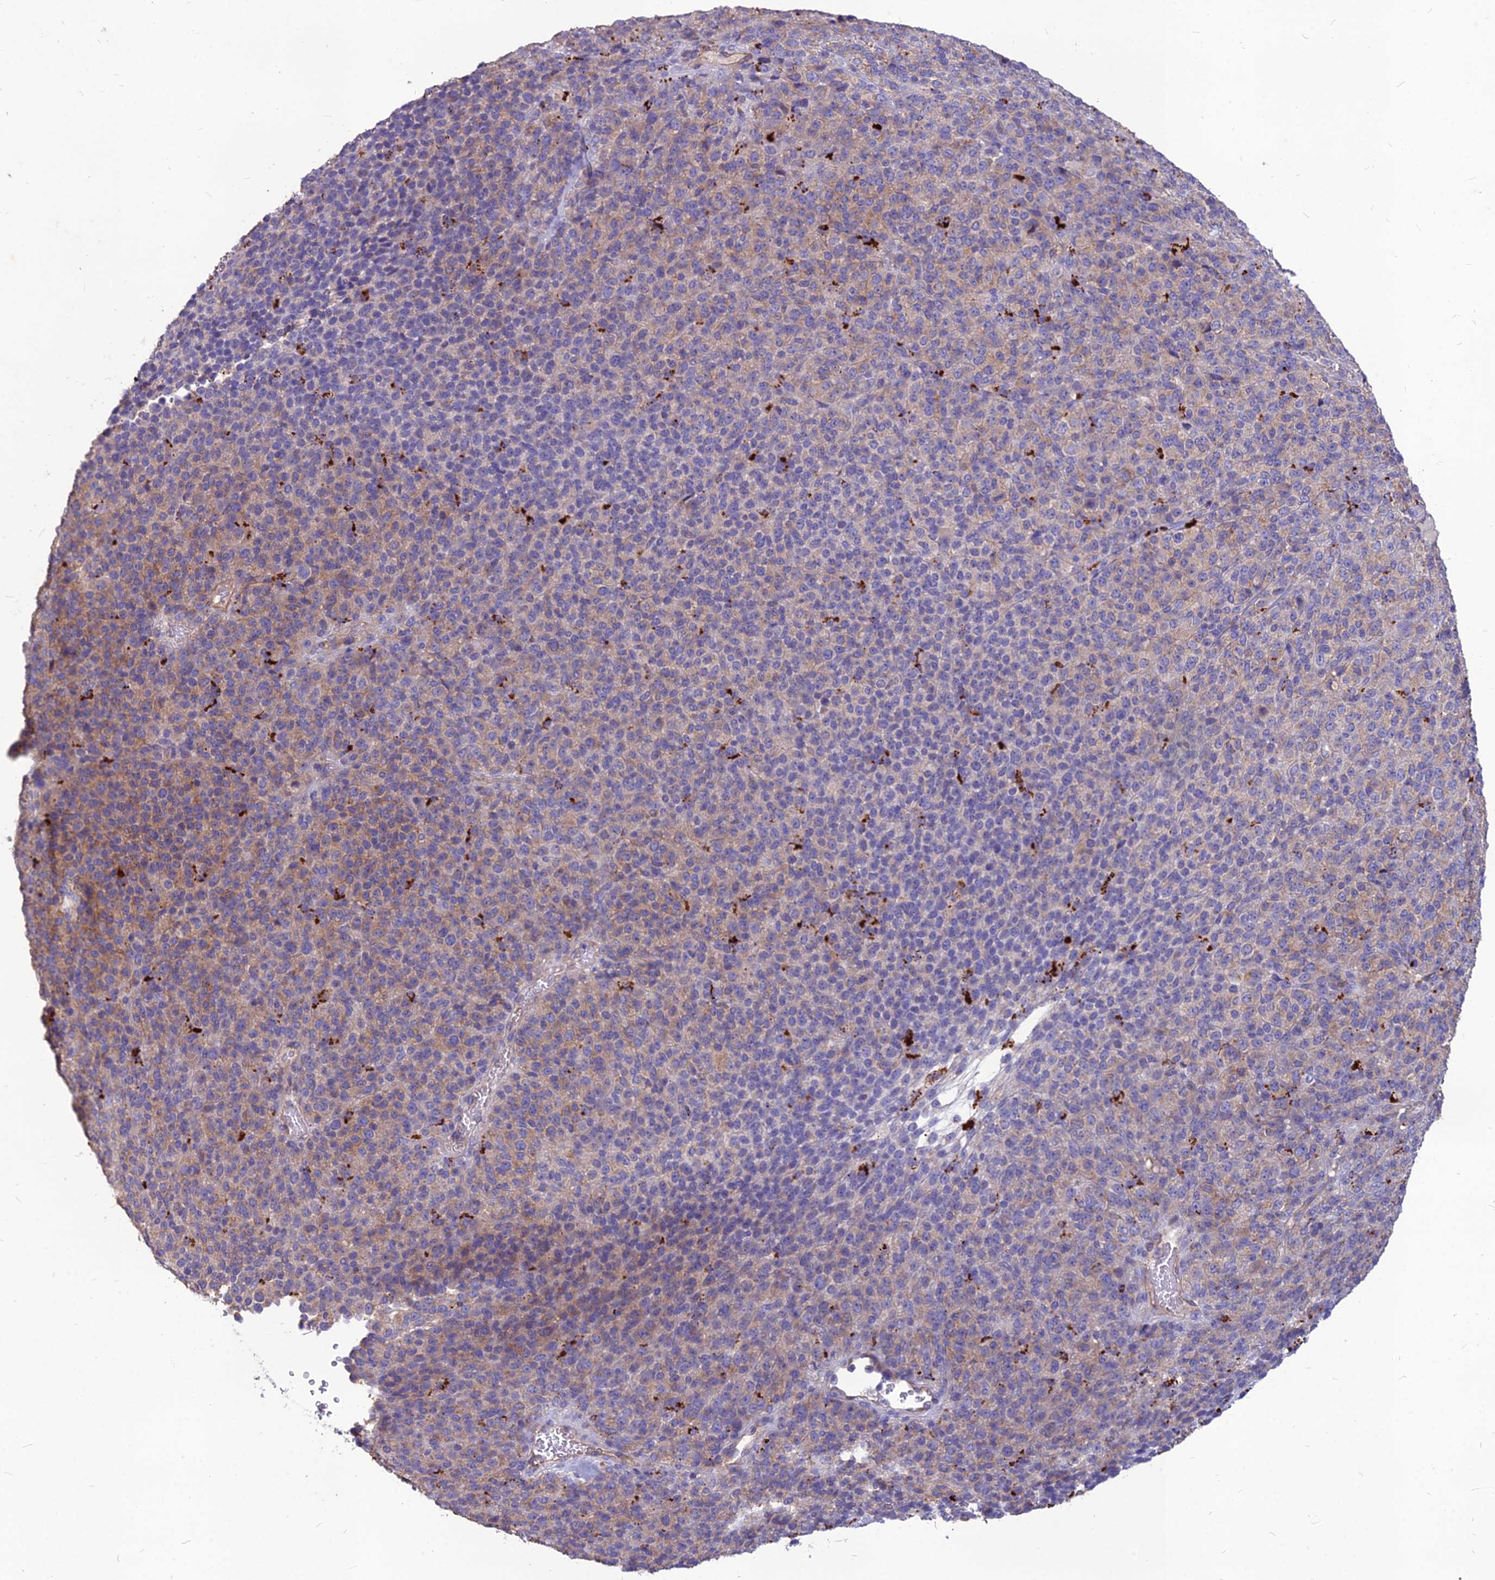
{"staining": {"intensity": "moderate", "quantity": "<25%", "location": "cytoplasmic/membranous"}, "tissue": "melanoma", "cell_type": "Tumor cells", "image_type": "cancer", "snomed": [{"axis": "morphology", "description": "Malignant melanoma, Metastatic site"}, {"axis": "topography", "description": "Brain"}], "caption": "Melanoma was stained to show a protein in brown. There is low levels of moderate cytoplasmic/membranous staining in about <25% of tumor cells.", "gene": "PCED1B", "patient": {"sex": "female", "age": 56}}